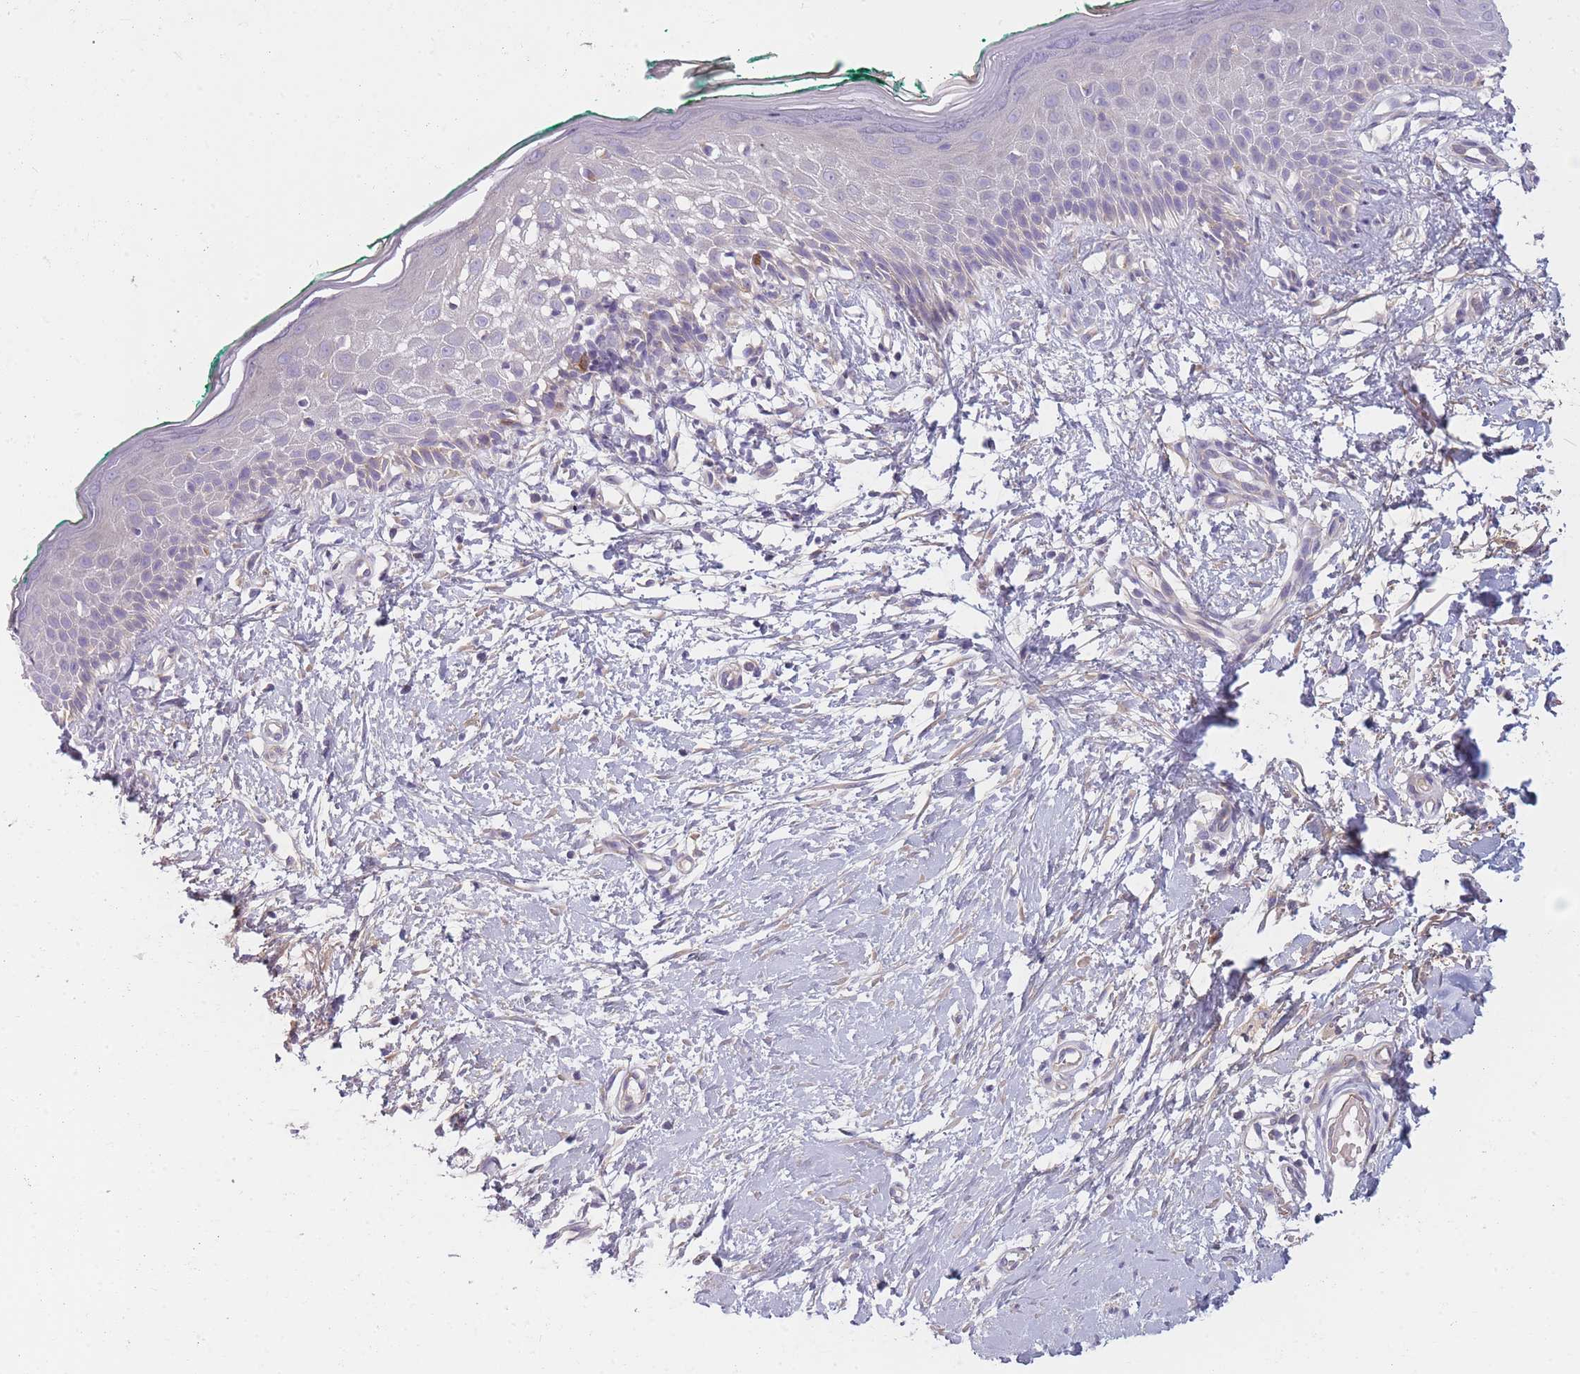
{"staining": {"intensity": "negative", "quantity": "none", "location": "none"}, "tissue": "skin", "cell_type": "Fibroblasts", "image_type": "normal", "snomed": [{"axis": "morphology", "description": "Normal tissue, NOS"}, {"axis": "morphology", "description": "Malignant melanoma, NOS"}, {"axis": "topography", "description": "Skin"}], "caption": "An immunohistochemistry (IHC) photomicrograph of benign skin is shown. There is no staining in fibroblasts of skin.", "gene": "AP3M1", "patient": {"sex": "male", "age": 62}}